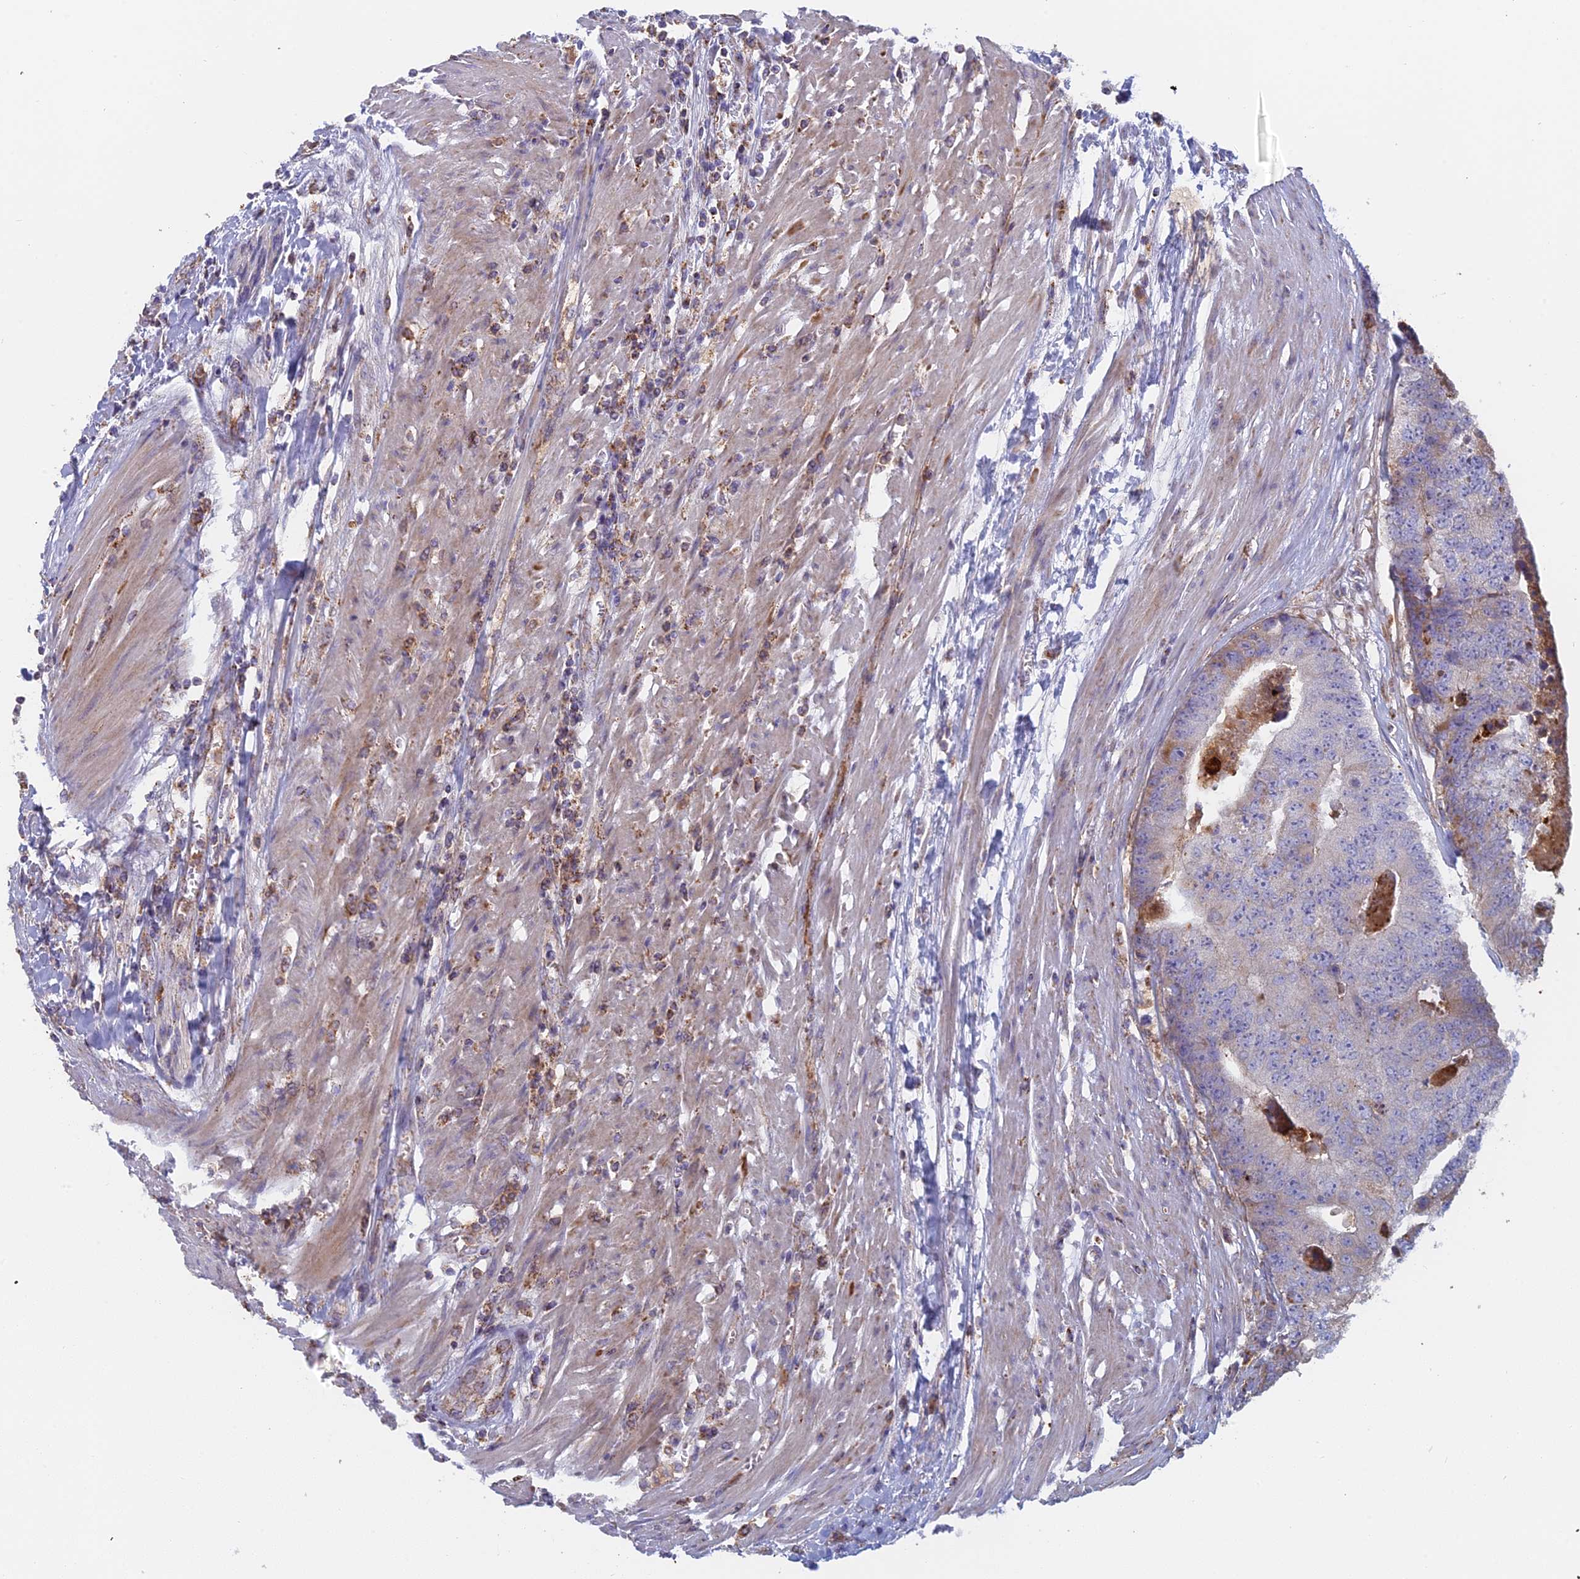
{"staining": {"intensity": "weak", "quantity": "<25%", "location": "cytoplasmic/membranous"}, "tissue": "colorectal cancer", "cell_type": "Tumor cells", "image_type": "cancer", "snomed": [{"axis": "morphology", "description": "Adenocarcinoma, NOS"}, {"axis": "topography", "description": "Colon"}], "caption": "A micrograph of colorectal adenocarcinoma stained for a protein reveals no brown staining in tumor cells. (DAB (3,3'-diaminobenzidine) IHC visualized using brightfield microscopy, high magnification).", "gene": "IFTAP", "patient": {"sex": "female", "age": 67}}